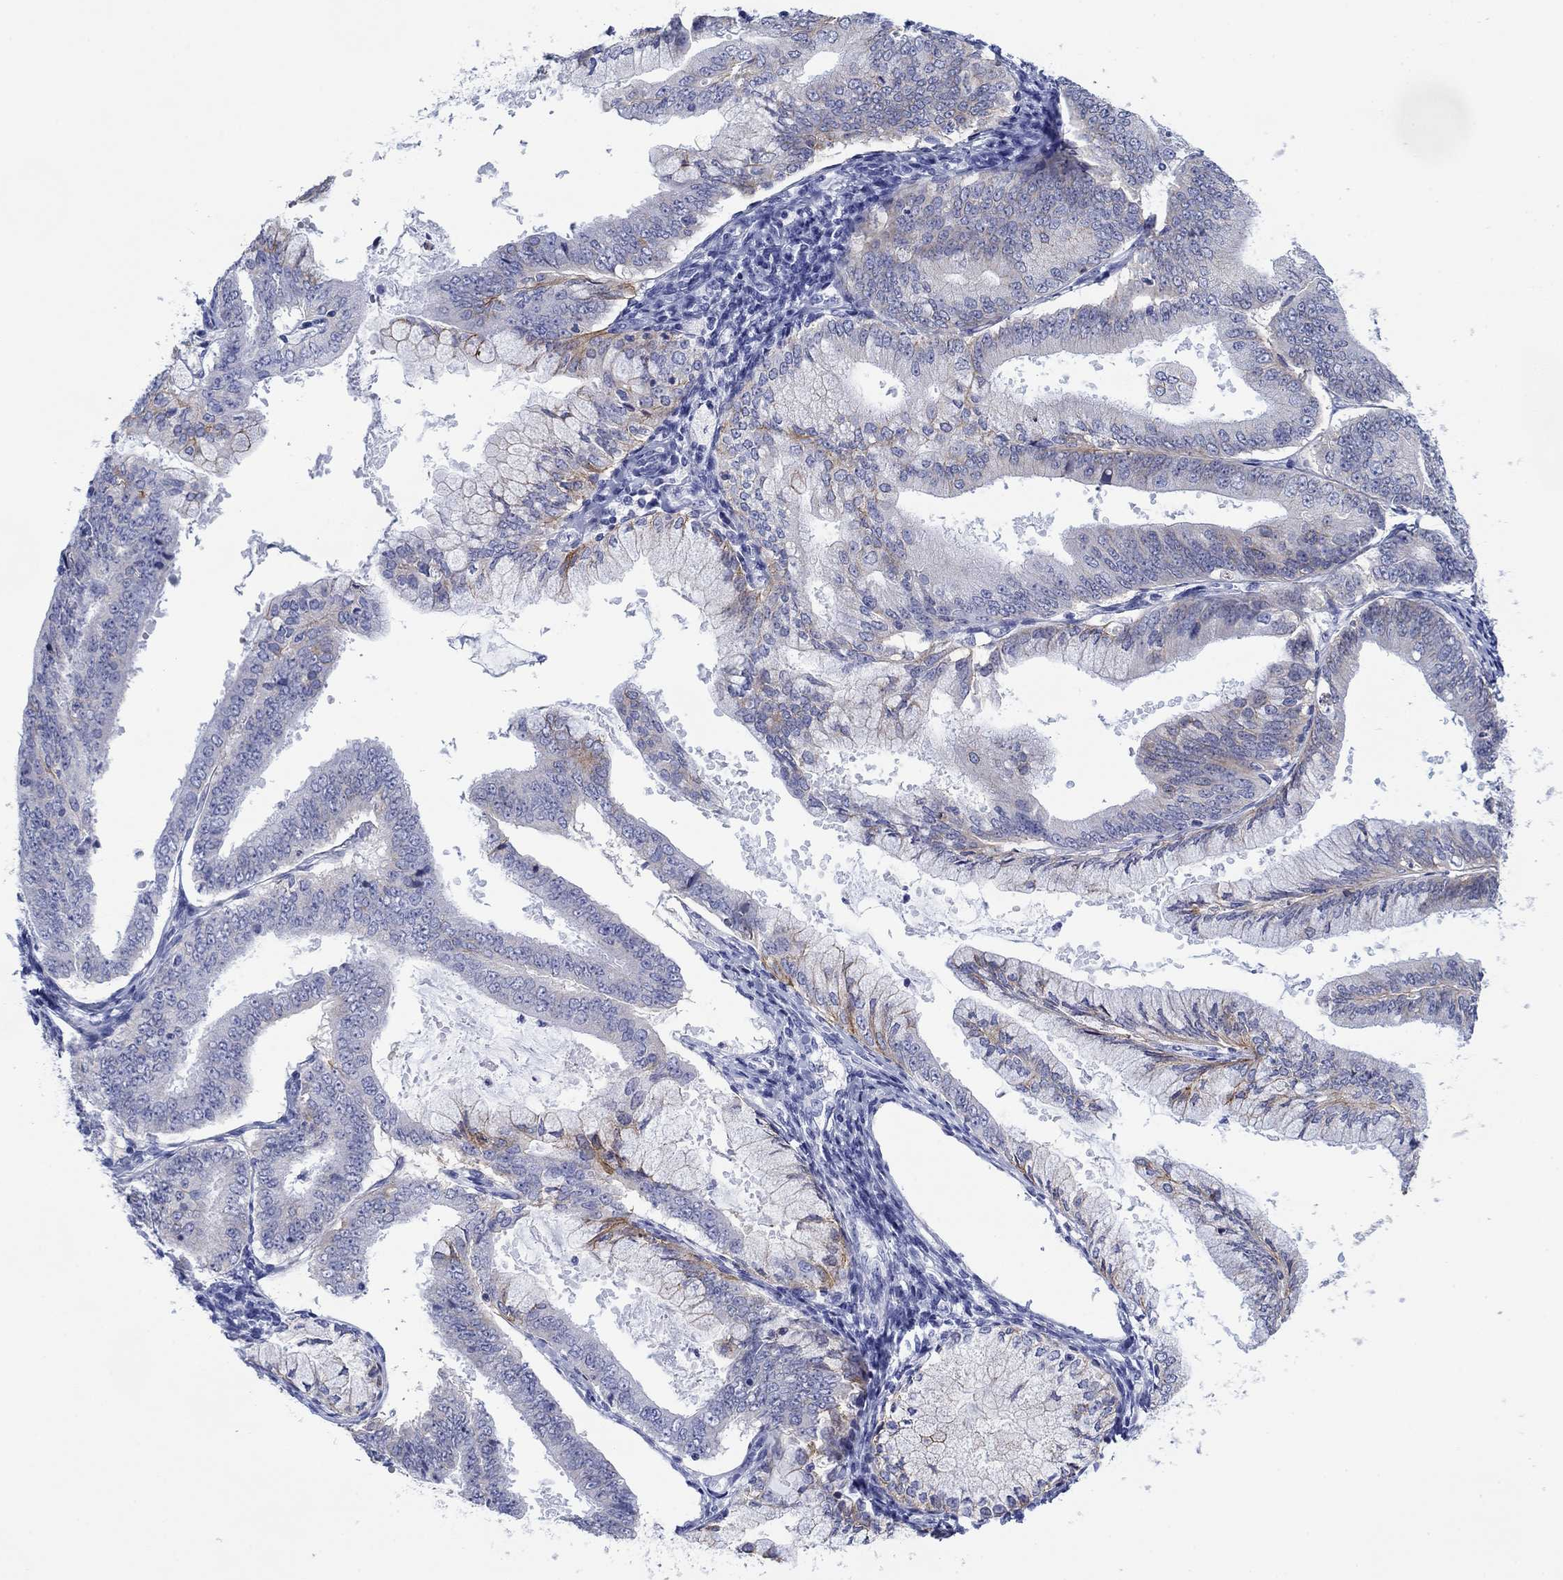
{"staining": {"intensity": "moderate", "quantity": "<25%", "location": "cytoplasmic/membranous"}, "tissue": "endometrial cancer", "cell_type": "Tumor cells", "image_type": "cancer", "snomed": [{"axis": "morphology", "description": "Adenocarcinoma, NOS"}, {"axis": "topography", "description": "Endometrium"}], "caption": "About <25% of tumor cells in human endometrial cancer (adenocarcinoma) reveal moderate cytoplasmic/membranous protein positivity as visualized by brown immunohistochemical staining.", "gene": "ATP1B1", "patient": {"sex": "female", "age": 63}}